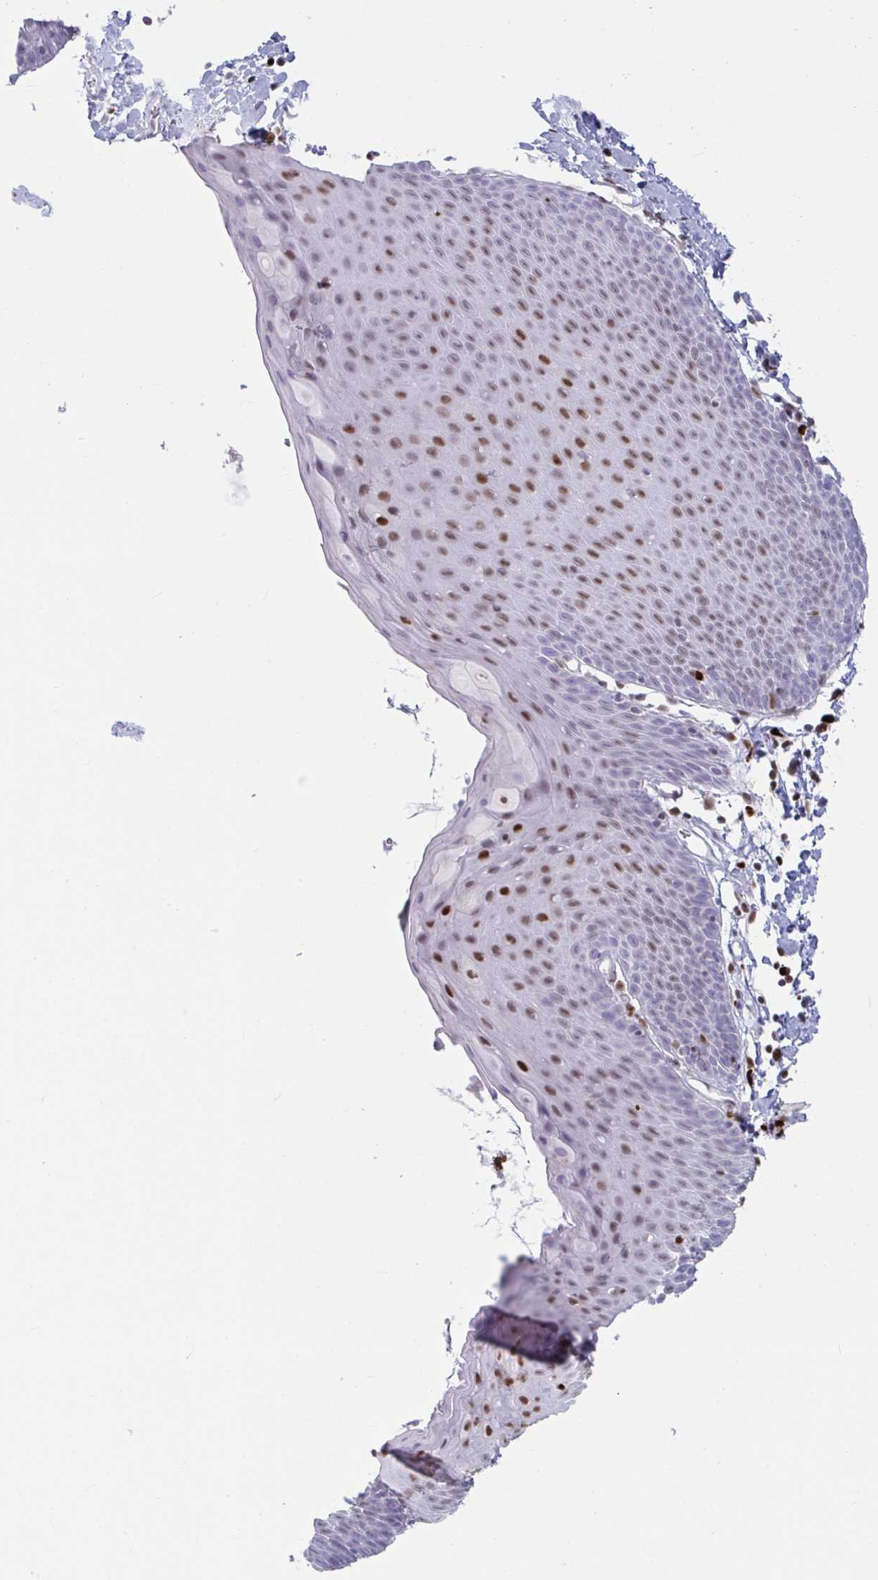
{"staining": {"intensity": "moderate", "quantity": "<25%", "location": "nuclear"}, "tissue": "skin", "cell_type": "Epidermal cells", "image_type": "normal", "snomed": [{"axis": "morphology", "description": "Normal tissue, NOS"}, {"axis": "topography", "description": "Anal"}], "caption": "Moderate nuclear staining for a protein is seen in approximately <25% of epidermal cells of benign skin using immunohistochemistry (IHC).", "gene": "ZNF586", "patient": {"sex": "male", "age": 53}}